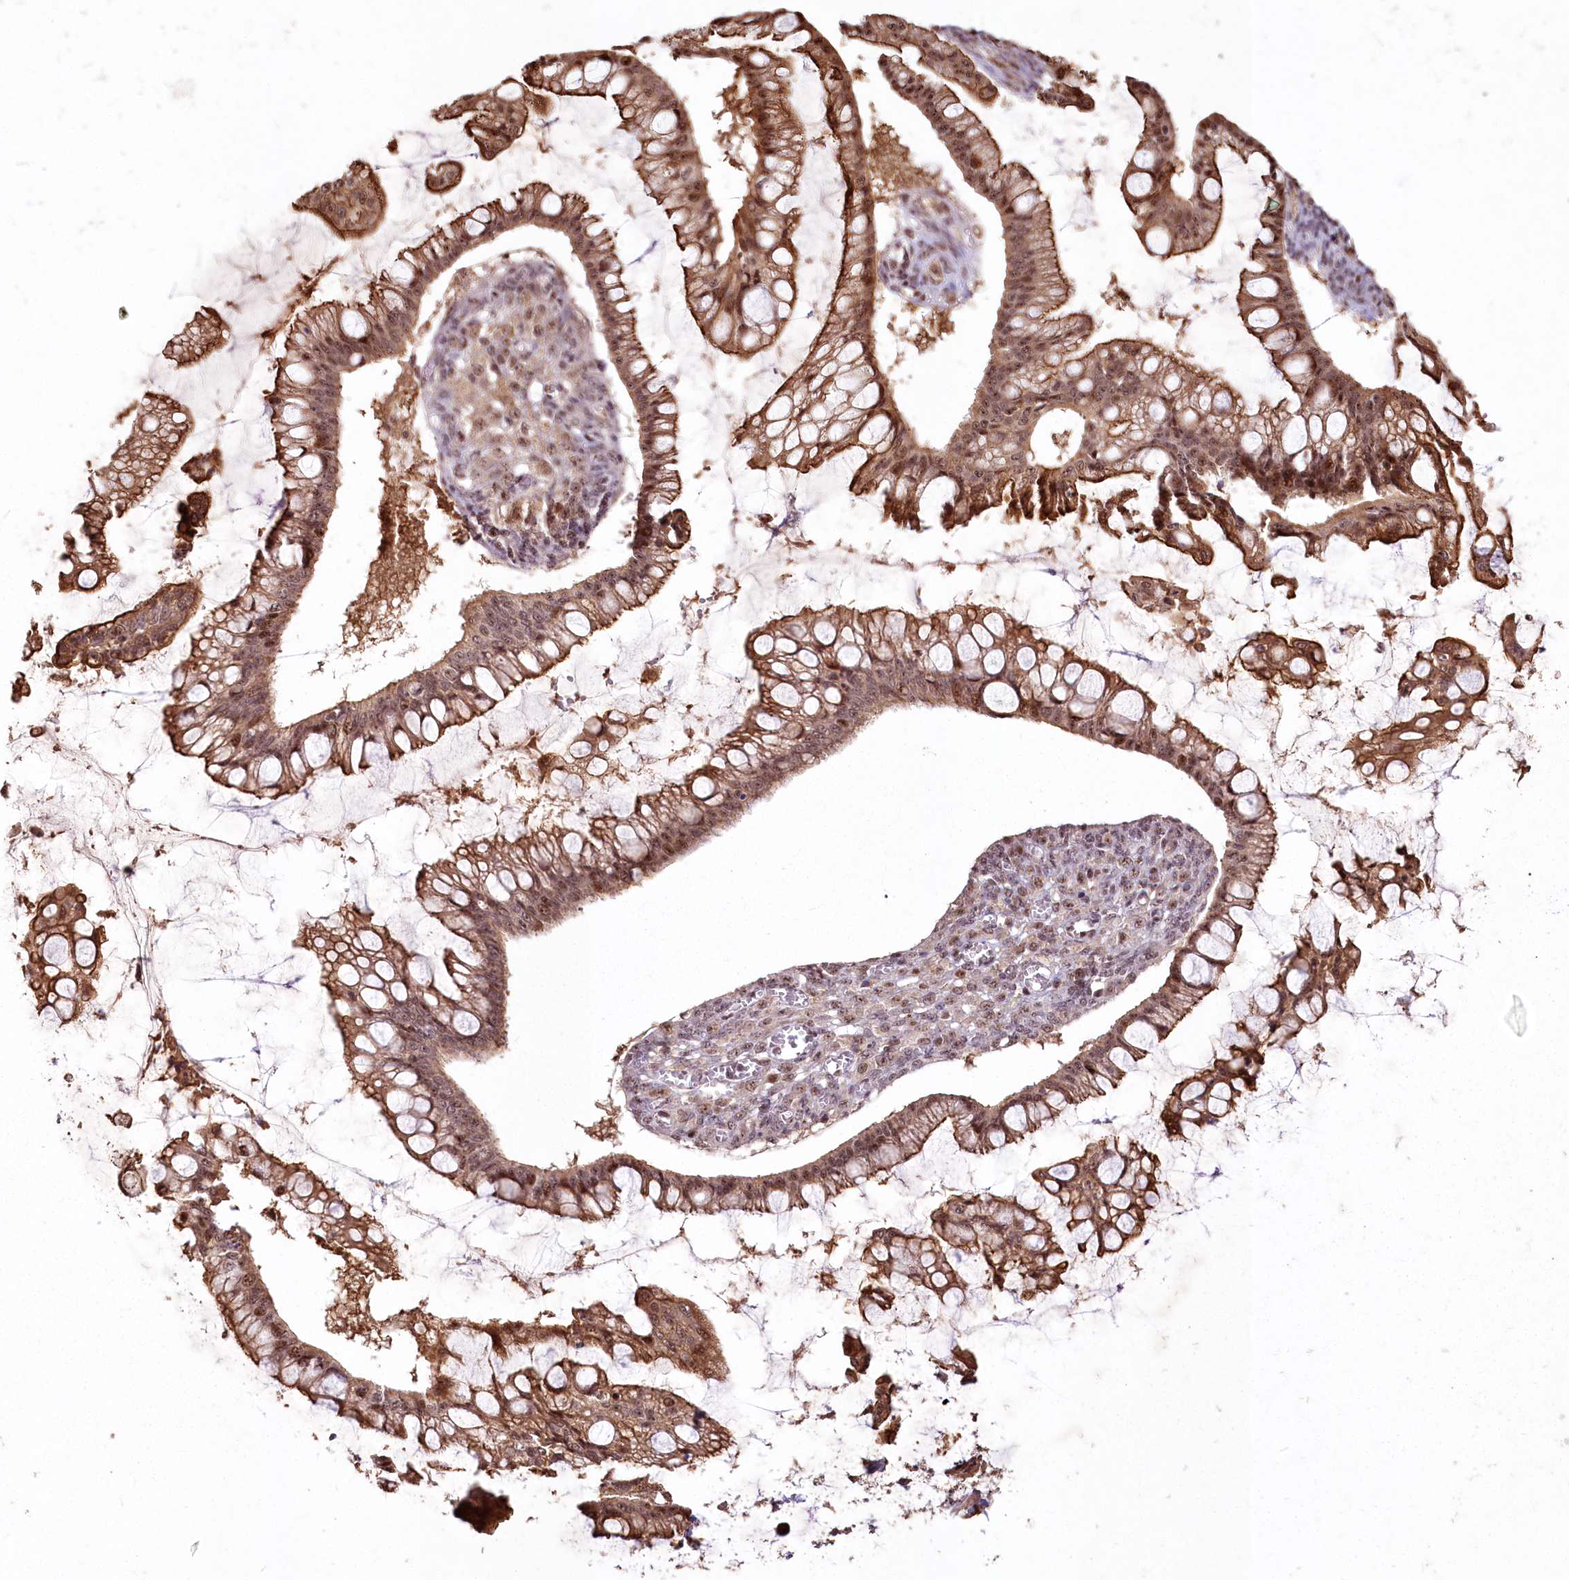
{"staining": {"intensity": "moderate", "quantity": "25%-75%", "location": "cytoplasmic/membranous,nuclear"}, "tissue": "ovarian cancer", "cell_type": "Tumor cells", "image_type": "cancer", "snomed": [{"axis": "morphology", "description": "Cystadenocarcinoma, mucinous, NOS"}, {"axis": "topography", "description": "Ovary"}], "caption": "Immunohistochemical staining of human ovarian cancer (mucinous cystadenocarcinoma) reveals medium levels of moderate cytoplasmic/membranous and nuclear protein expression in approximately 25%-75% of tumor cells. The staining was performed using DAB (3,3'-diaminobenzidine) to visualize the protein expression in brown, while the nuclei were stained in blue with hematoxylin (Magnification: 20x).", "gene": "PYROXD1", "patient": {"sex": "female", "age": 73}}